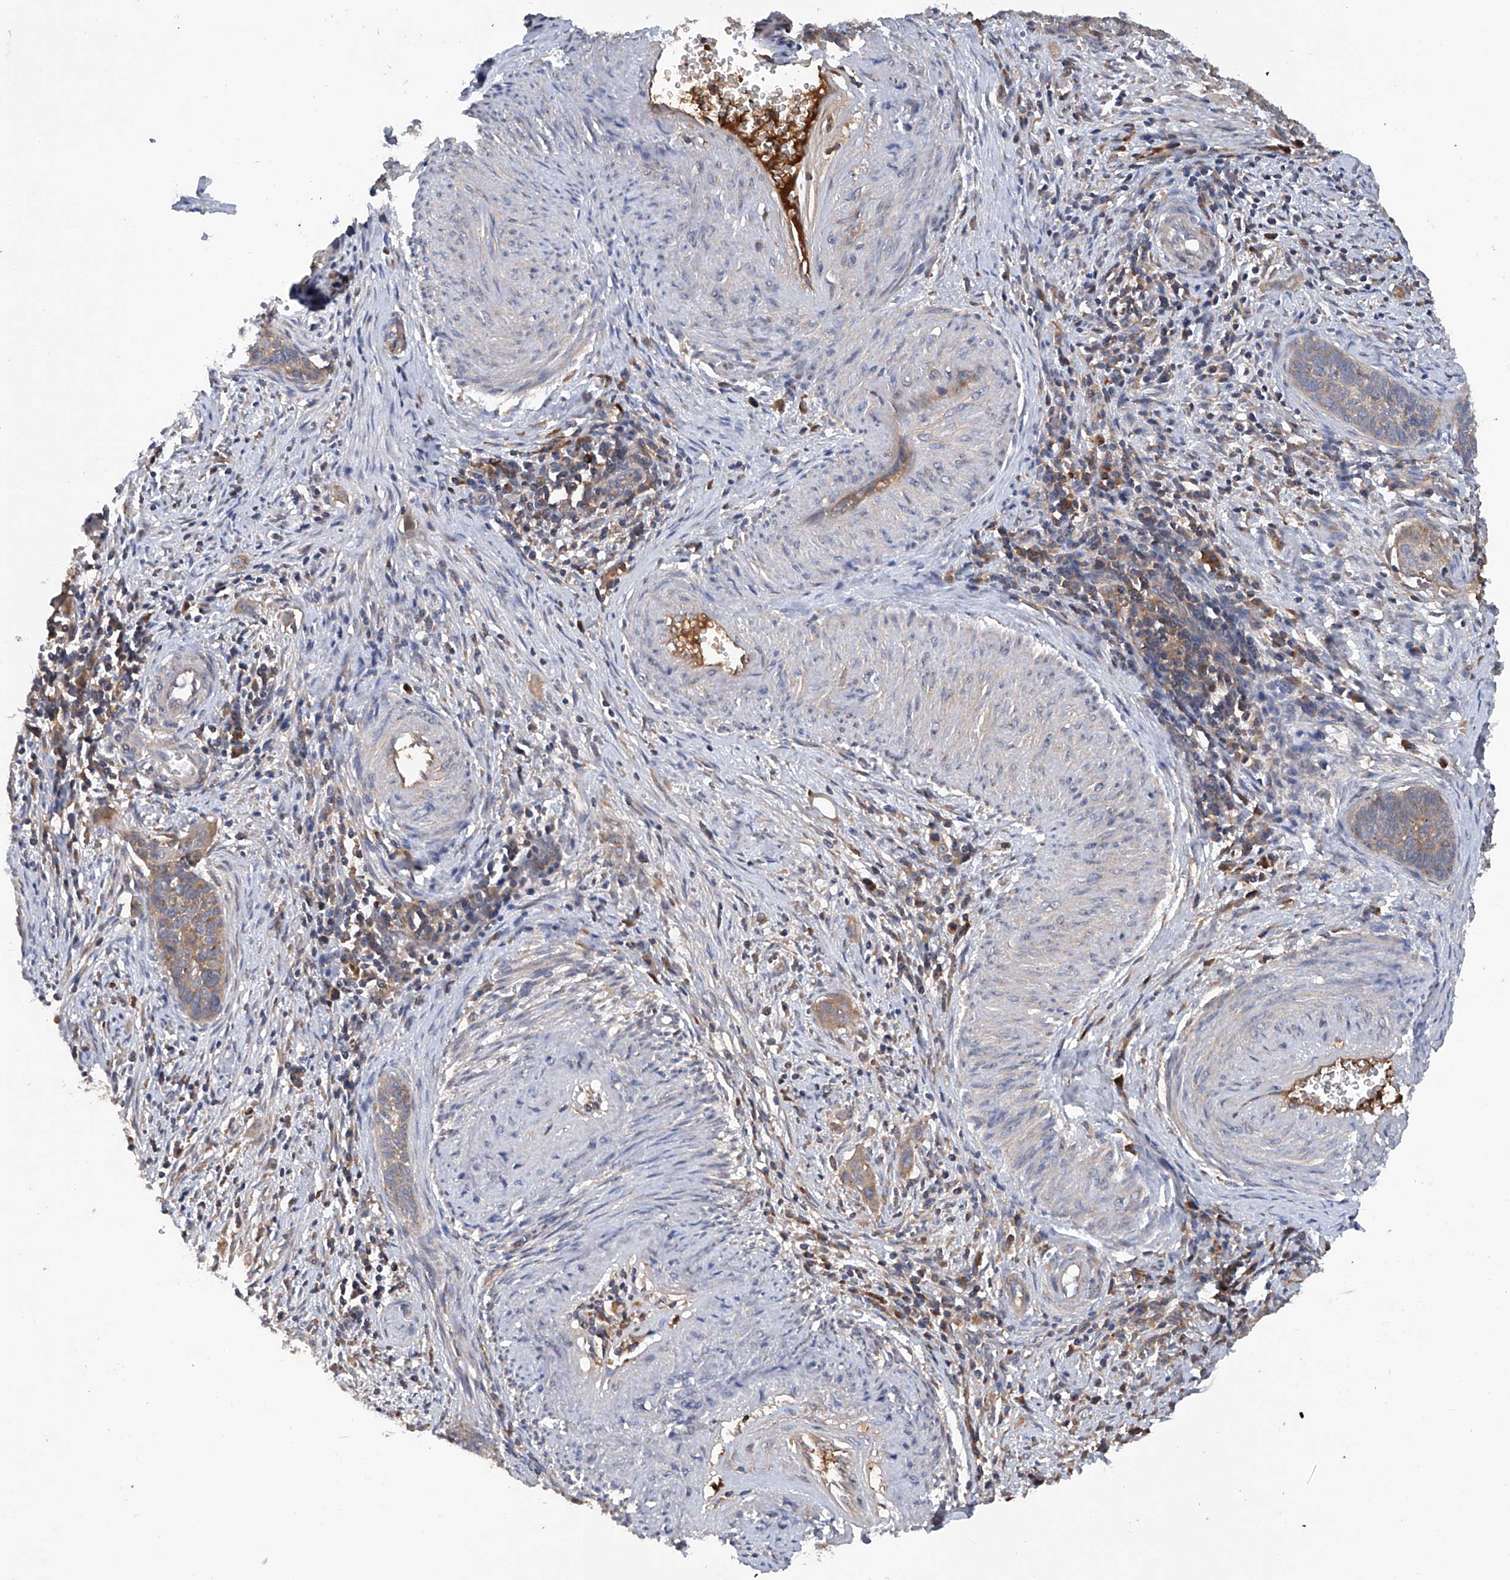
{"staining": {"intensity": "moderate", "quantity": ">75%", "location": "cytoplasmic/membranous"}, "tissue": "cervical cancer", "cell_type": "Tumor cells", "image_type": "cancer", "snomed": [{"axis": "morphology", "description": "Squamous cell carcinoma, NOS"}, {"axis": "topography", "description": "Cervix"}], "caption": "Brown immunohistochemical staining in human cervical cancer (squamous cell carcinoma) shows moderate cytoplasmic/membranous staining in approximately >75% of tumor cells.", "gene": "ASCC3", "patient": {"sex": "female", "age": 33}}